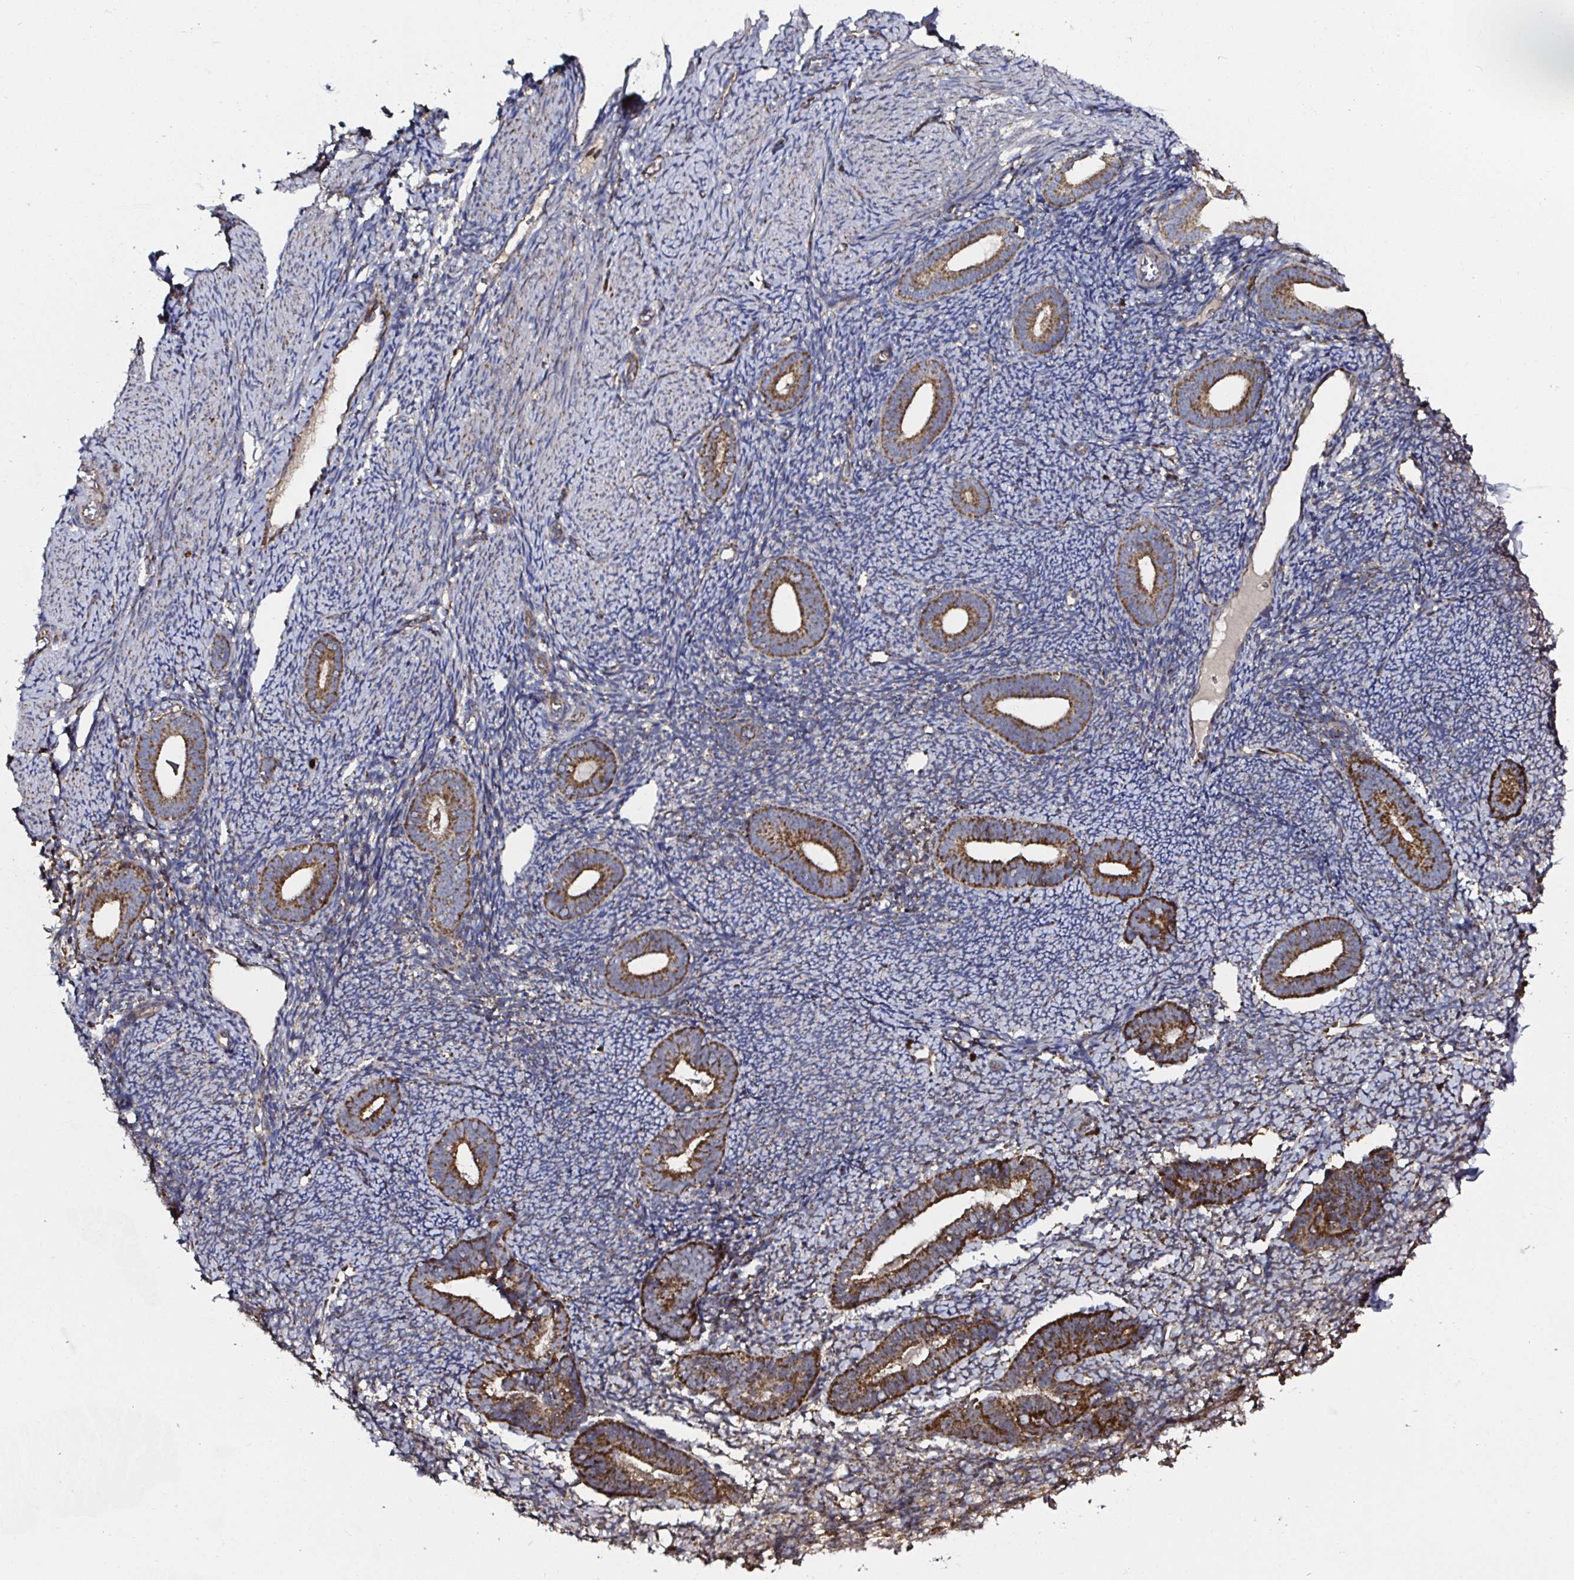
{"staining": {"intensity": "moderate", "quantity": "<25%", "location": "cytoplasmic/membranous"}, "tissue": "endometrium", "cell_type": "Cells in endometrial stroma", "image_type": "normal", "snomed": [{"axis": "morphology", "description": "Normal tissue, NOS"}, {"axis": "topography", "description": "Endometrium"}], "caption": "The immunohistochemical stain shows moderate cytoplasmic/membranous expression in cells in endometrial stroma of benign endometrium. (Brightfield microscopy of DAB IHC at high magnification).", "gene": "ATAD3A", "patient": {"sex": "female", "age": 39}}